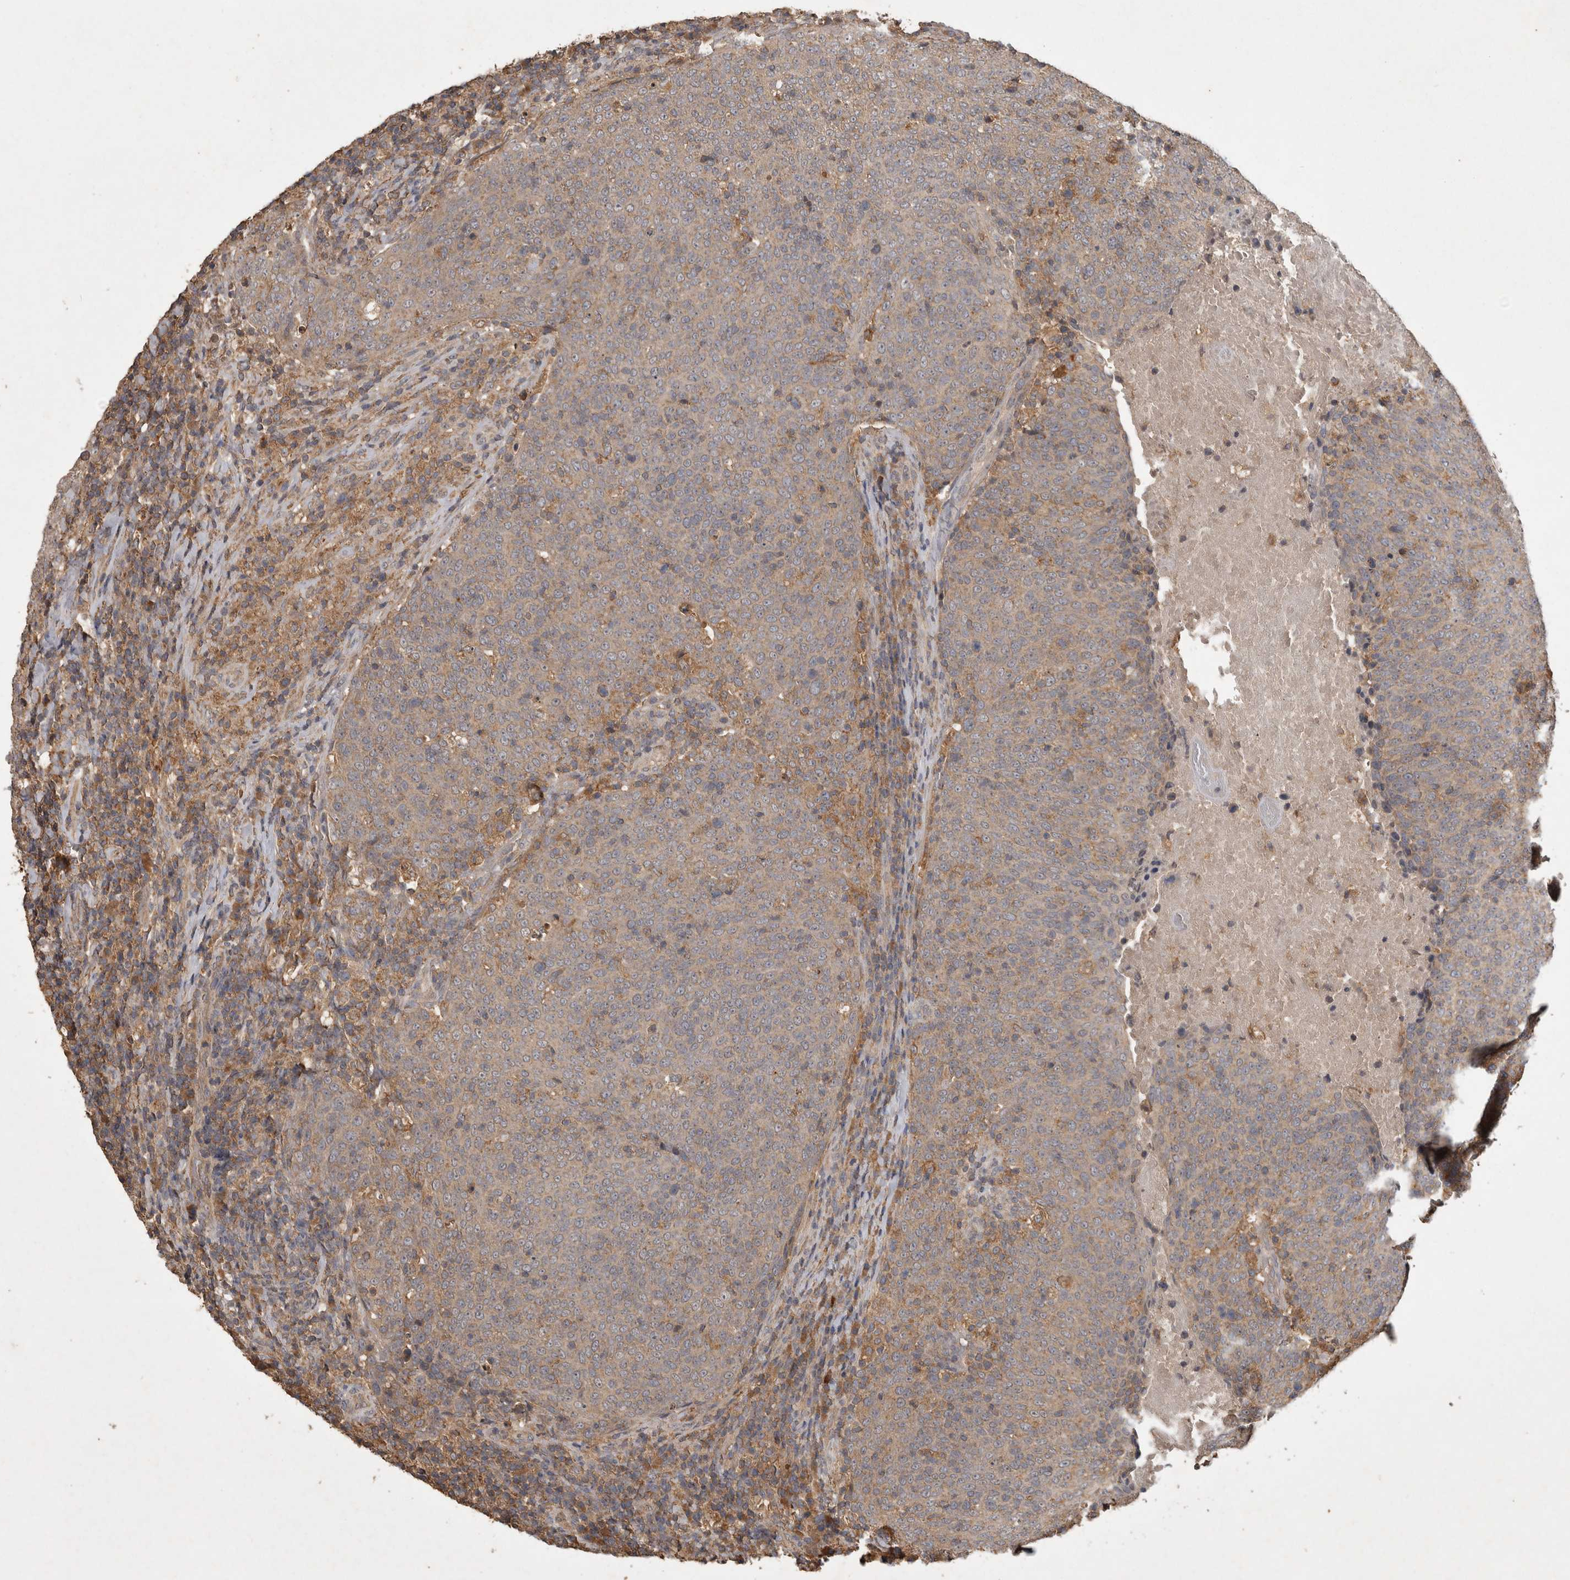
{"staining": {"intensity": "weak", "quantity": "25%-75%", "location": "cytoplasmic/membranous"}, "tissue": "head and neck cancer", "cell_type": "Tumor cells", "image_type": "cancer", "snomed": [{"axis": "morphology", "description": "Squamous cell carcinoma, NOS"}, {"axis": "morphology", "description": "Squamous cell carcinoma, metastatic, NOS"}, {"axis": "topography", "description": "Lymph node"}, {"axis": "topography", "description": "Head-Neck"}], "caption": "This photomicrograph shows immunohistochemistry (IHC) staining of head and neck squamous cell carcinoma, with low weak cytoplasmic/membranous positivity in approximately 25%-75% of tumor cells.", "gene": "TRMT61B", "patient": {"sex": "male", "age": 62}}